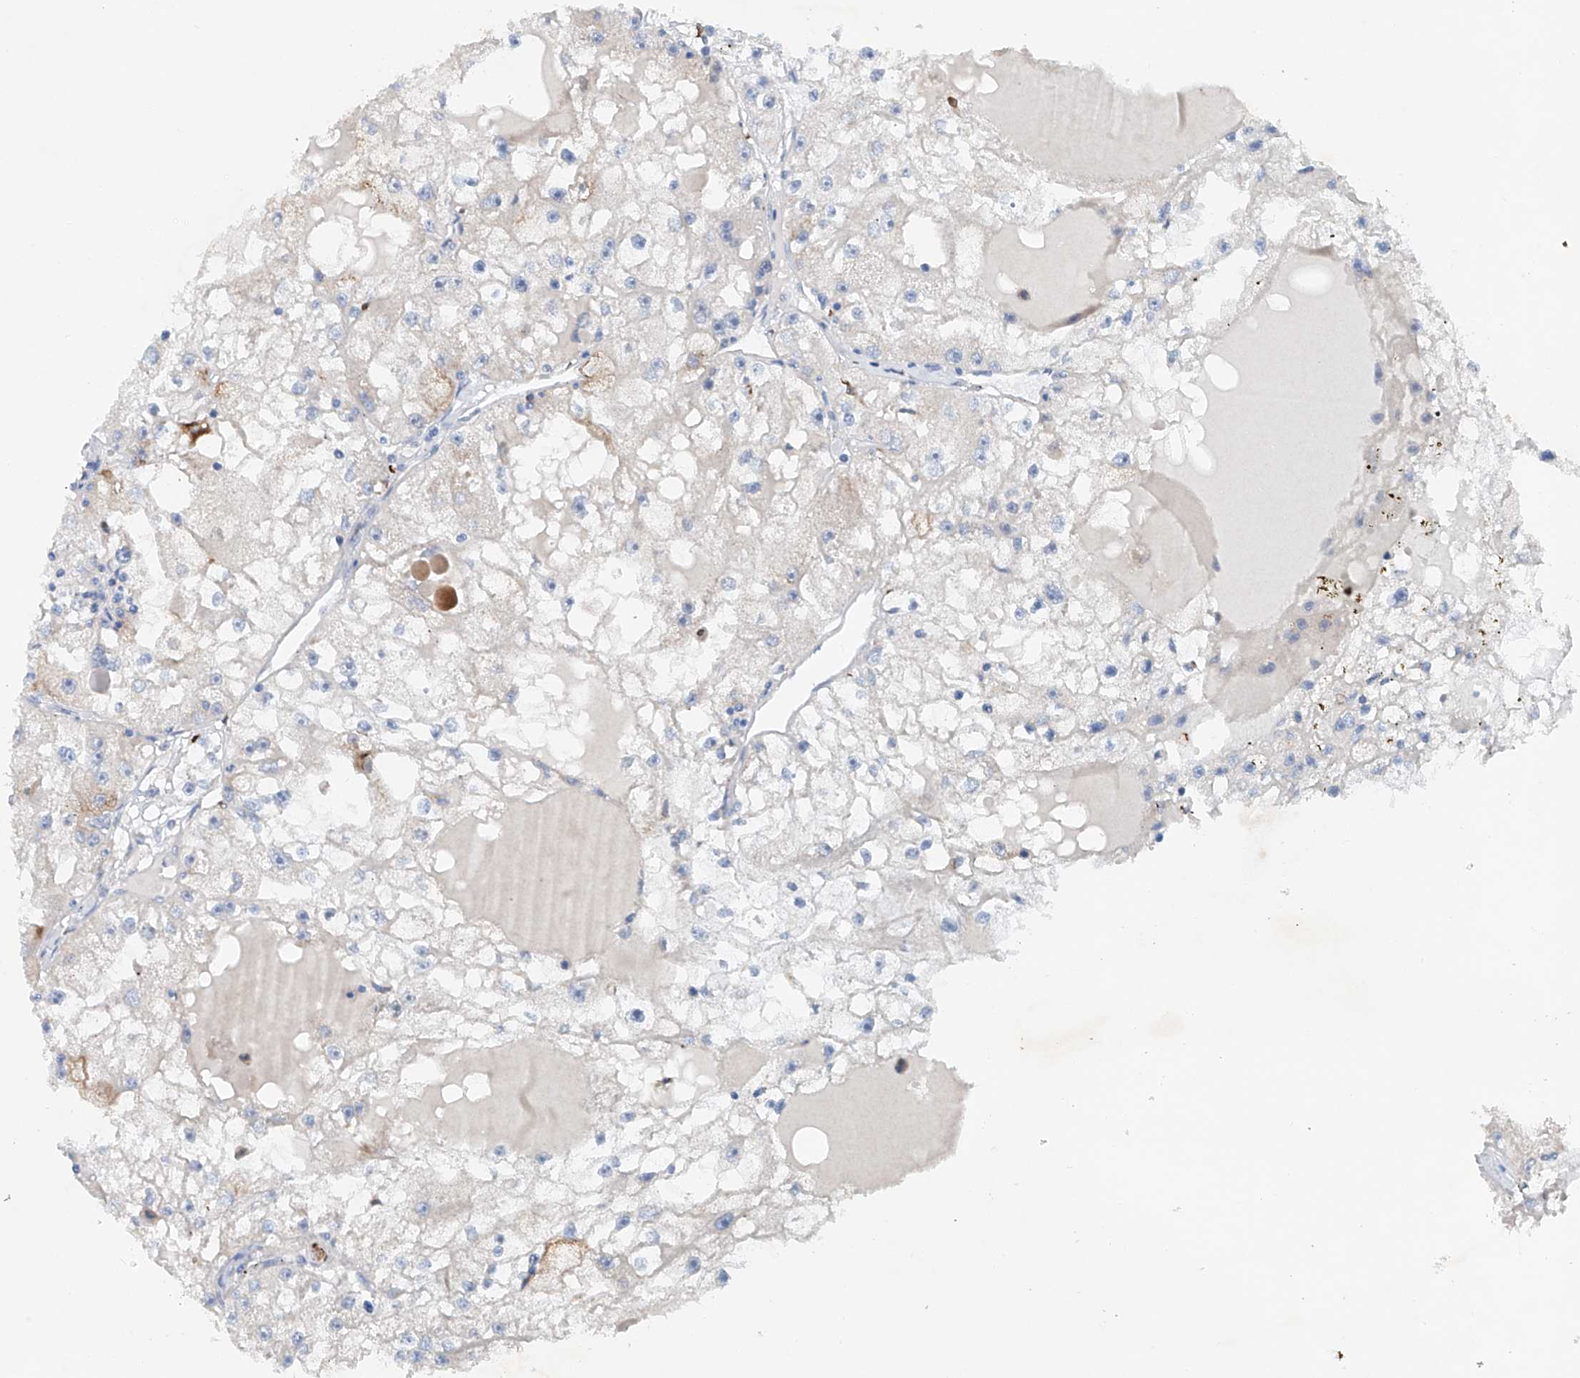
{"staining": {"intensity": "negative", "quantity": "none", "location": "none"}, "tissue": "renal cancer", "cell_type": "Tumor cells", "image_type": "cancer", "snomed": [{"axis": "morphology", "description": "Adenocarcinoma, NOS"}, {"axis": "topography", "description": "Kidney"}], "caption": "Renal adenocarcinoma stained for a protein using immunohistochemistry (IHC) displays no expression tumor cells.", "gene": "CEP85L", "patient": {"sex": "male", "age": 56}}